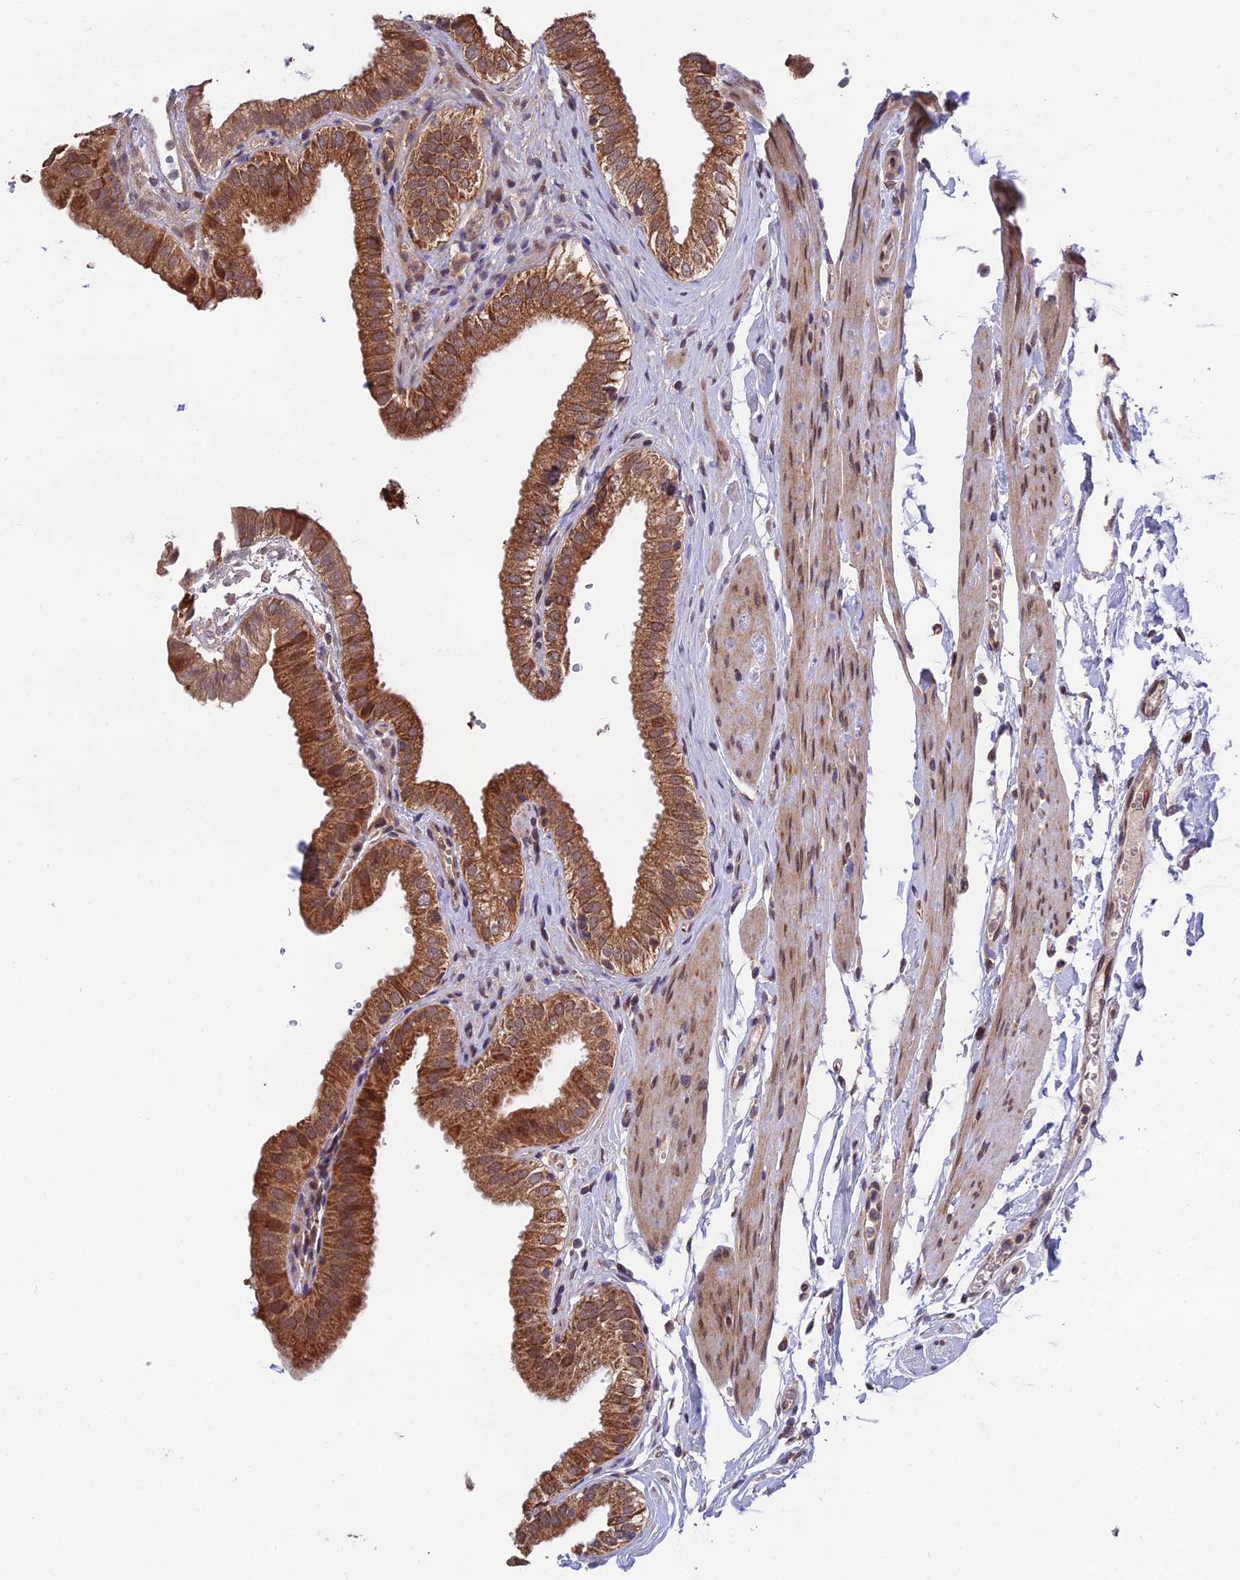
{"staining": {"intensity": "strong", "quantity": ">75%", "location": "cytoplasmic/membranous,nuclear"}, "tissue": "gallbladder", "cell_type": "Glandular cells", "image_type": "normal", "snomed": [{"axis": "morphology", "description": "Normal tissue, NOS"}, {"axis": "topography", "description": "Gallbladder"}], "caption": "Immunohistochemistry histopathology image of unremarkable gallbladder: human gallbladder stained using IHC exhibits high levels of strong protein expression localized specifically in the cytoplasmic/membranous,nuclear of glandular cells, appearing as a cytoplasmic/membranous,nuclear brown color.", "gene": "CYP2R1", "patient": {"sex": "female", "age": 61}}